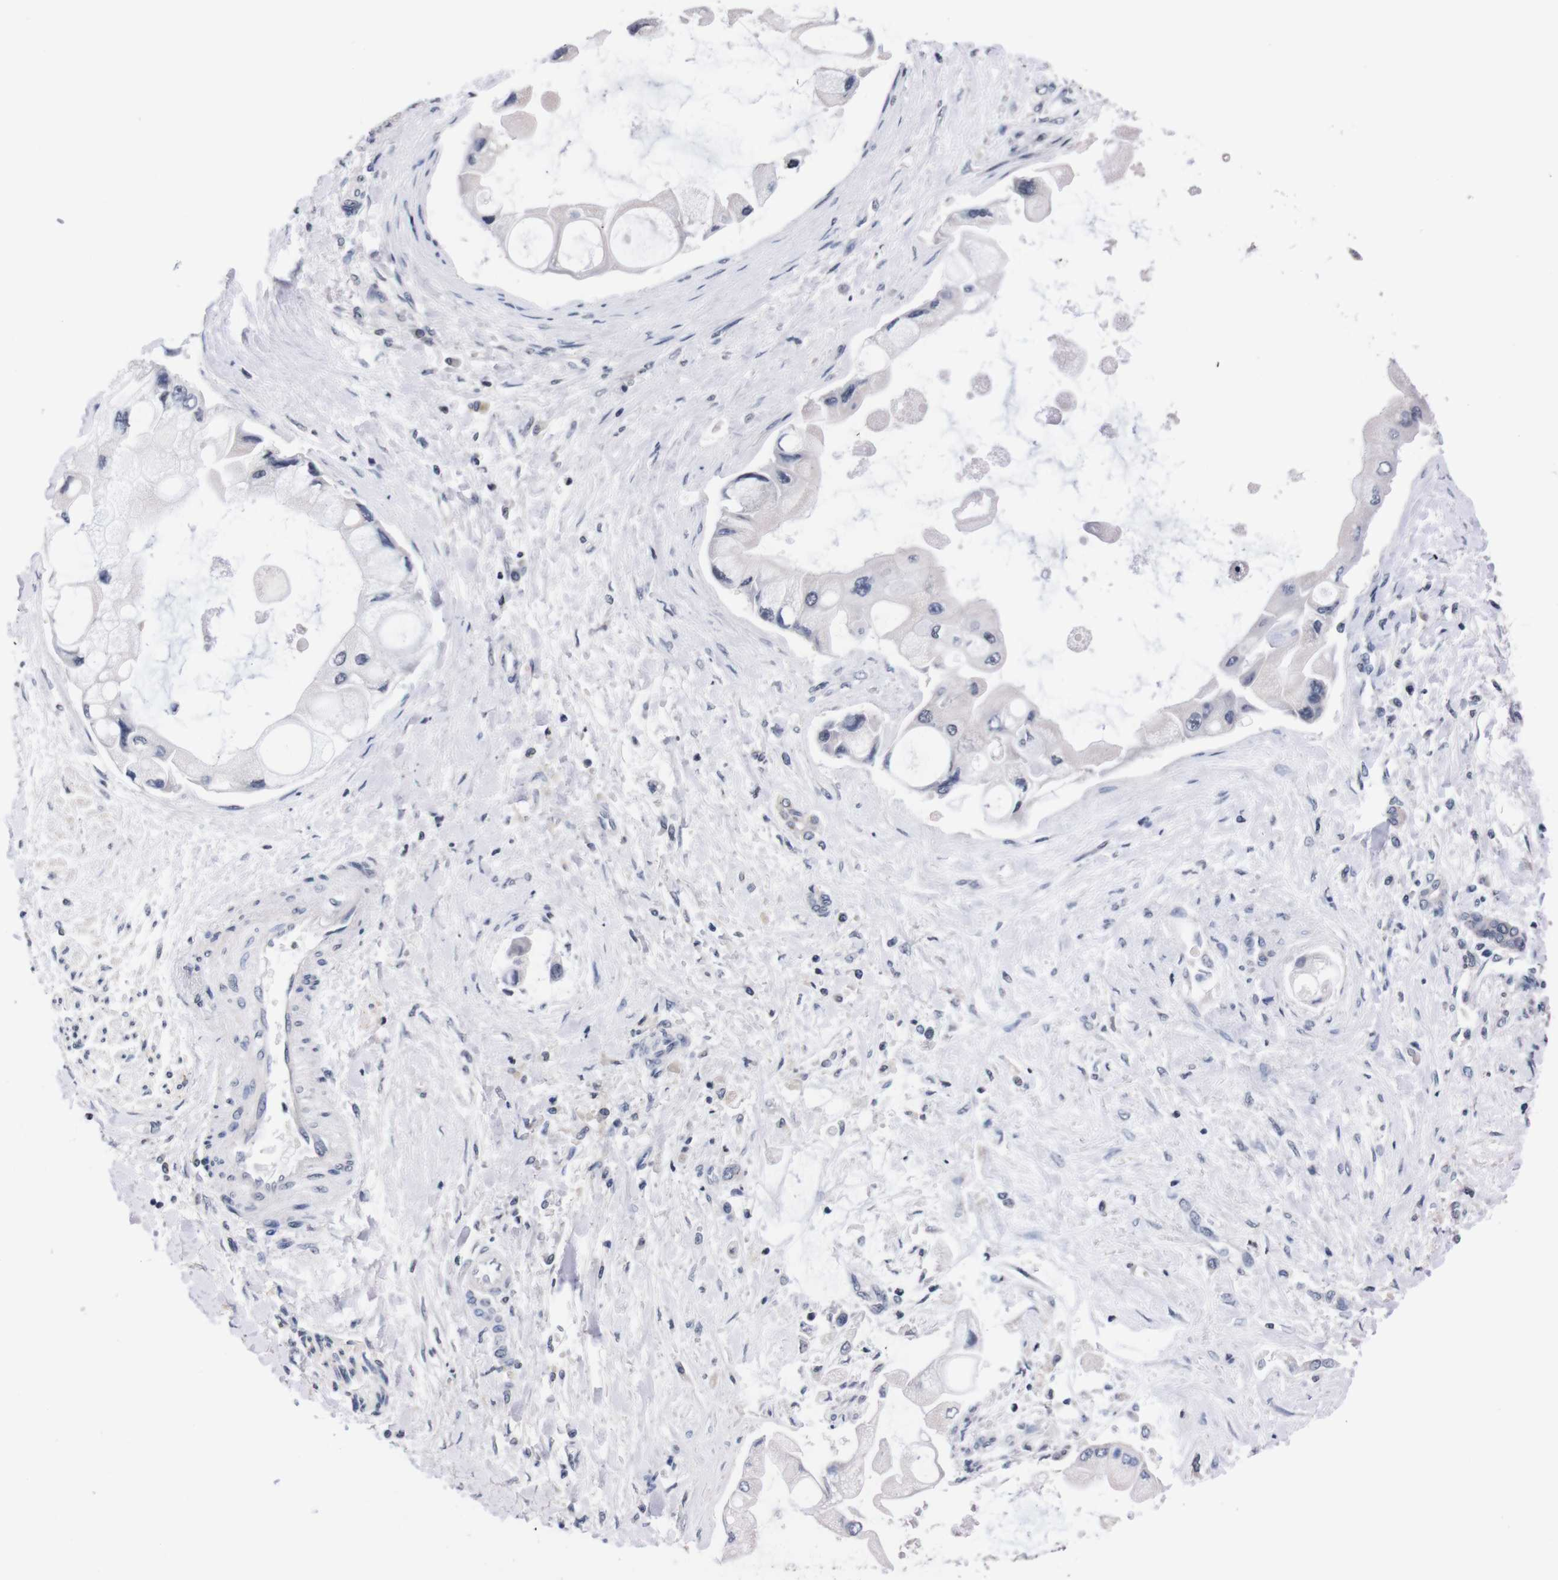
{"staining": {"intensity": "negative", "quantity": "none", "location": "none"}, "tissue": "liver cancer", "cell_type": "Tumor cells", "image_type": "cancer", "snomed": [{"axis": "morphology", "description": "Cholangiocarcinoma"}, {"axis": "topography", "description": "Liver"}], "caption": "High magnification brightfield microscopy of liver cancer (cholangiocarcinoma) stained with DAB (brown) and counterstained with hematoxylin (blue): tumor cells show no significant expression.", "gene": "TNFRSF21", "patient": {"sex": "male", "age": 50}}